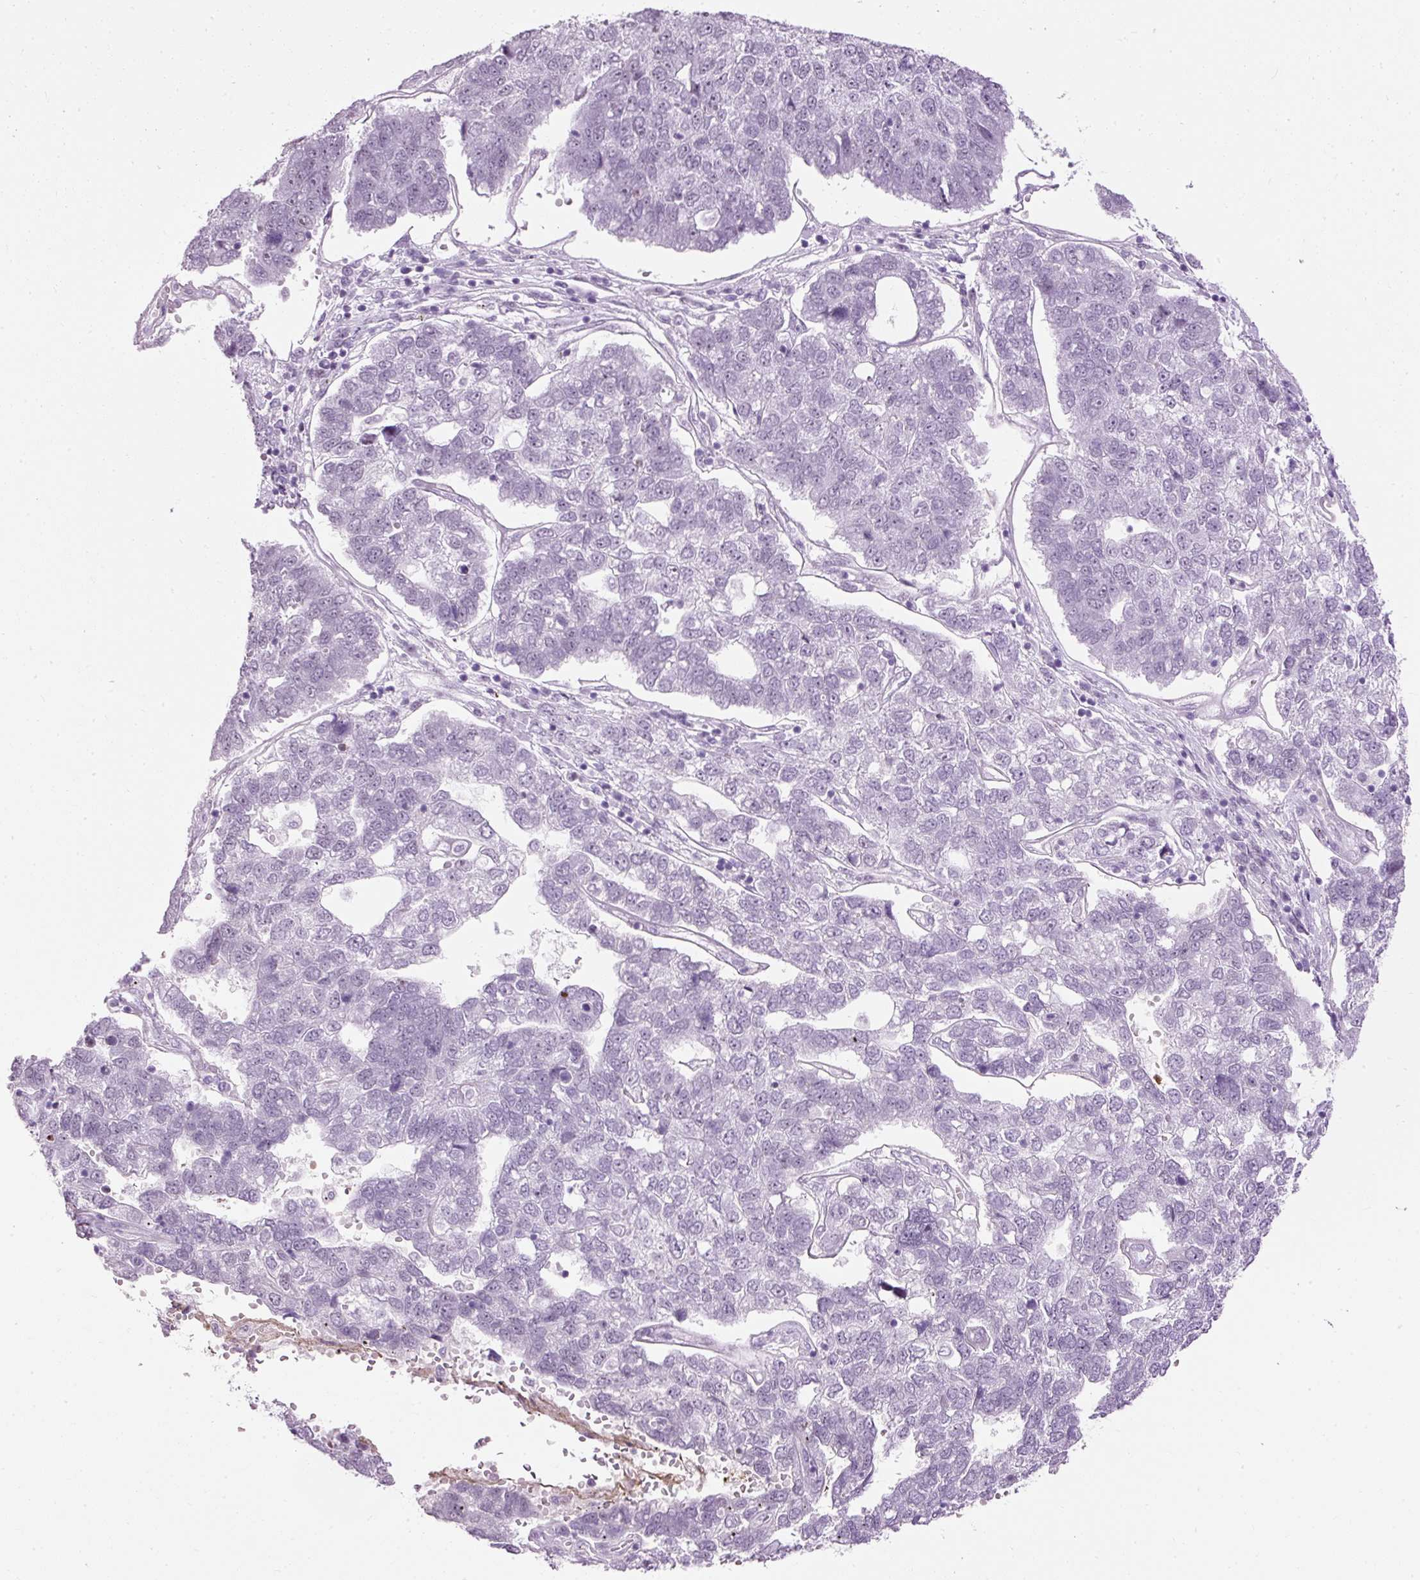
{"staining": {"intensity": "negative", "quantity": "none", "location": "none"}, "tissue": "pancreatic cancer", "cell_type": "Tumor cells", "image_type": "cancer", "snomed": [{"axis": "morphology", "description": "Adenocarcinoma, NOS"}, {"axis": "topography", "description": "Pancreas"}], "caption": "IHC image of human pancreatic adenocarcinoma stained for a protein (brown), which reveals no expression in tumor cells. (DAB (3,3'-diaminobenzidine) immunohistochemistry (IHC) visualized using brightfield microscopy, high magnification).", "gene": "PDE6B", "patient": {"sex": "female", "age": 61}}